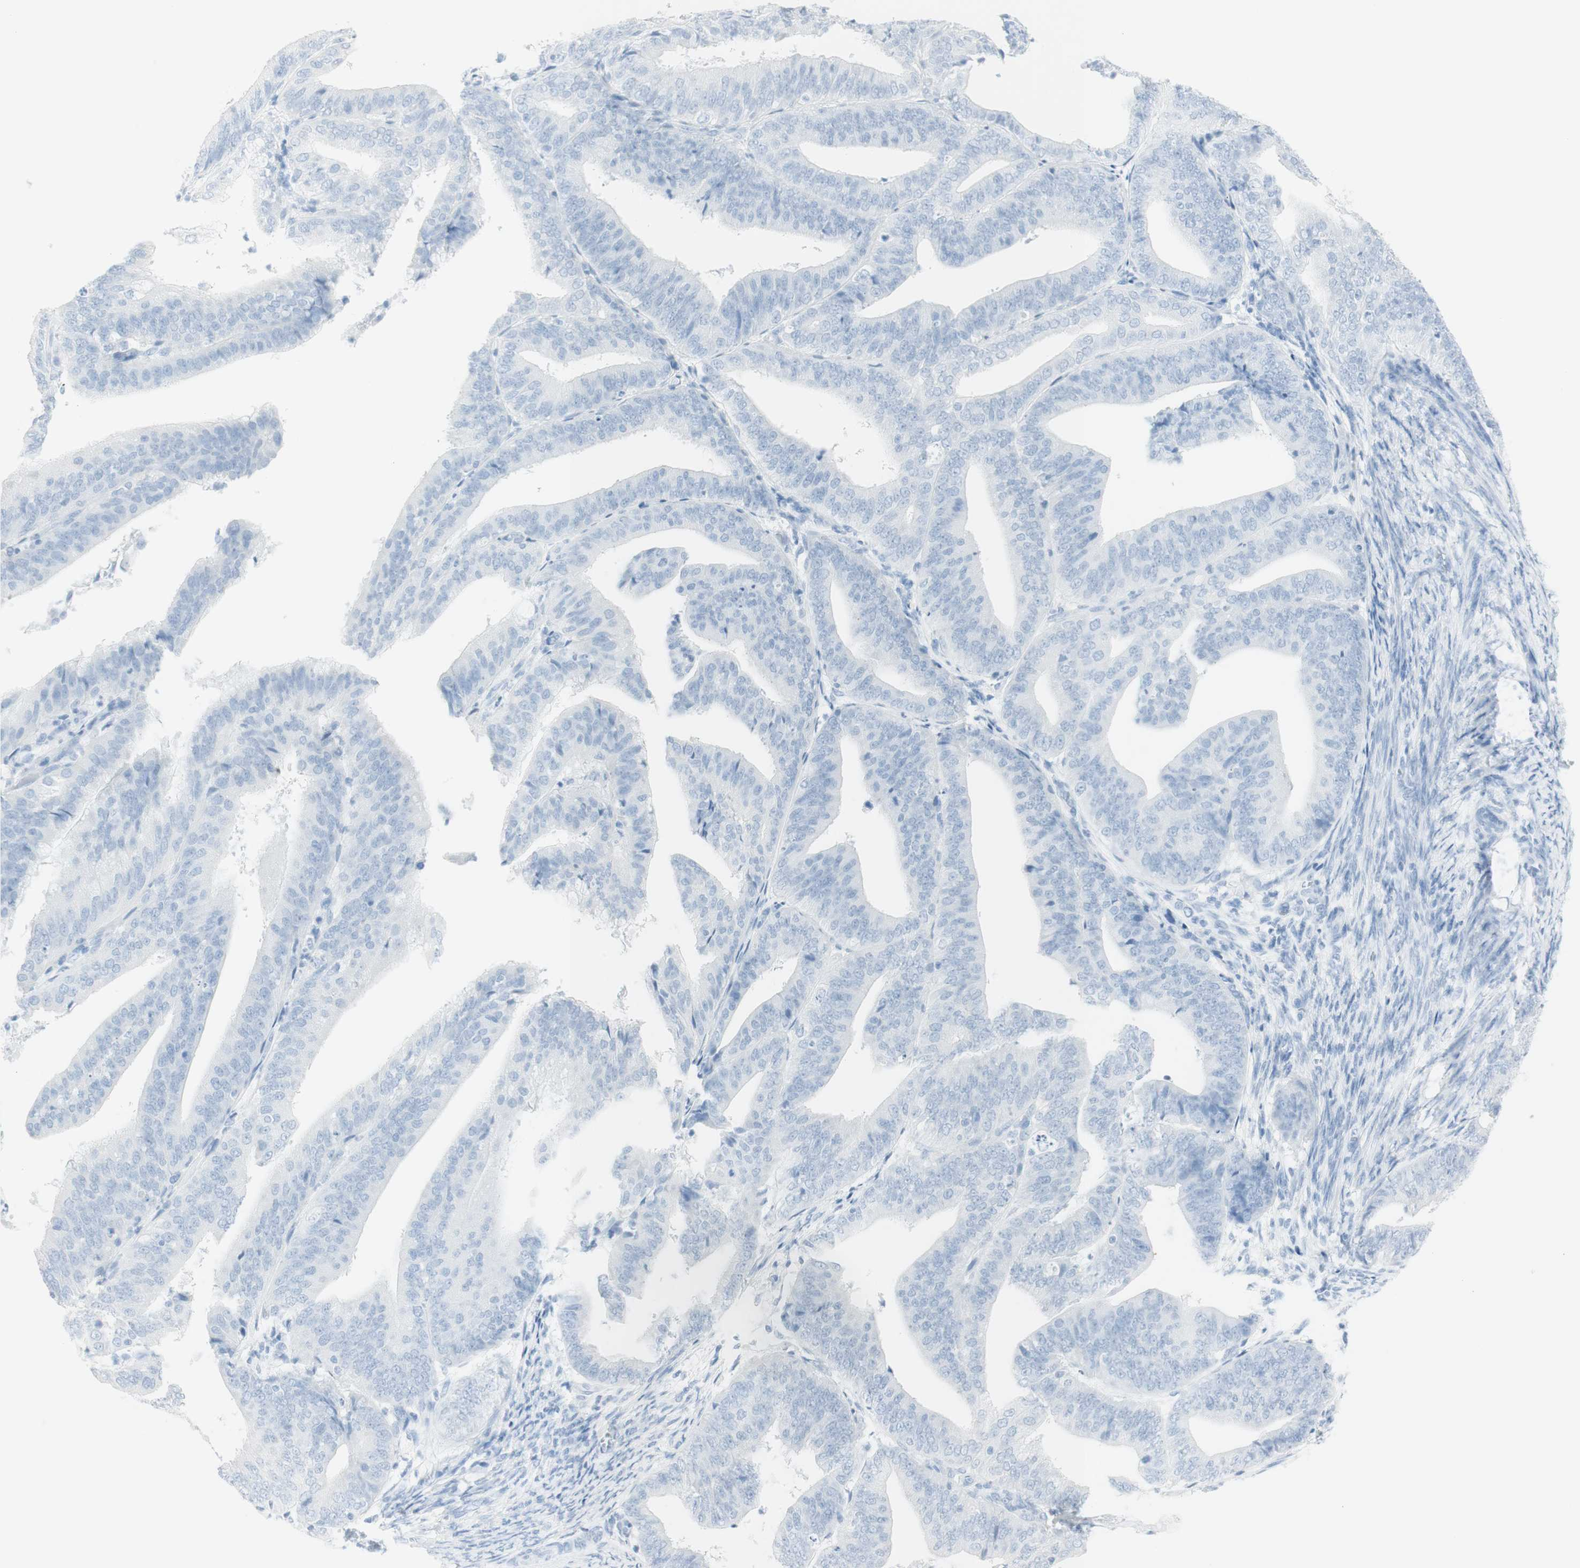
{"staining": {"intensity": "negative", "quantity": "none", "location": "none"}, "tissue": "endometrial cancer", "cell_type": "Tumor cells", "image_type": "cancer", "snomed": [{"axis": "morphology", "description": "Adenocarcinoma, NOS"}, {"axis": "topography", "description": "Endometrium"}], "caption": "High magnification brightfield microscopy of adenocarcinoma (endometrial) stained with DAB (3,3'-diaminobenzidine) (brown) and counterstained with hematoxylin (blue): tumor cells show no significant staining.", "gene": "NAPSA", "patient": {"sex": "female", "age": 63}}